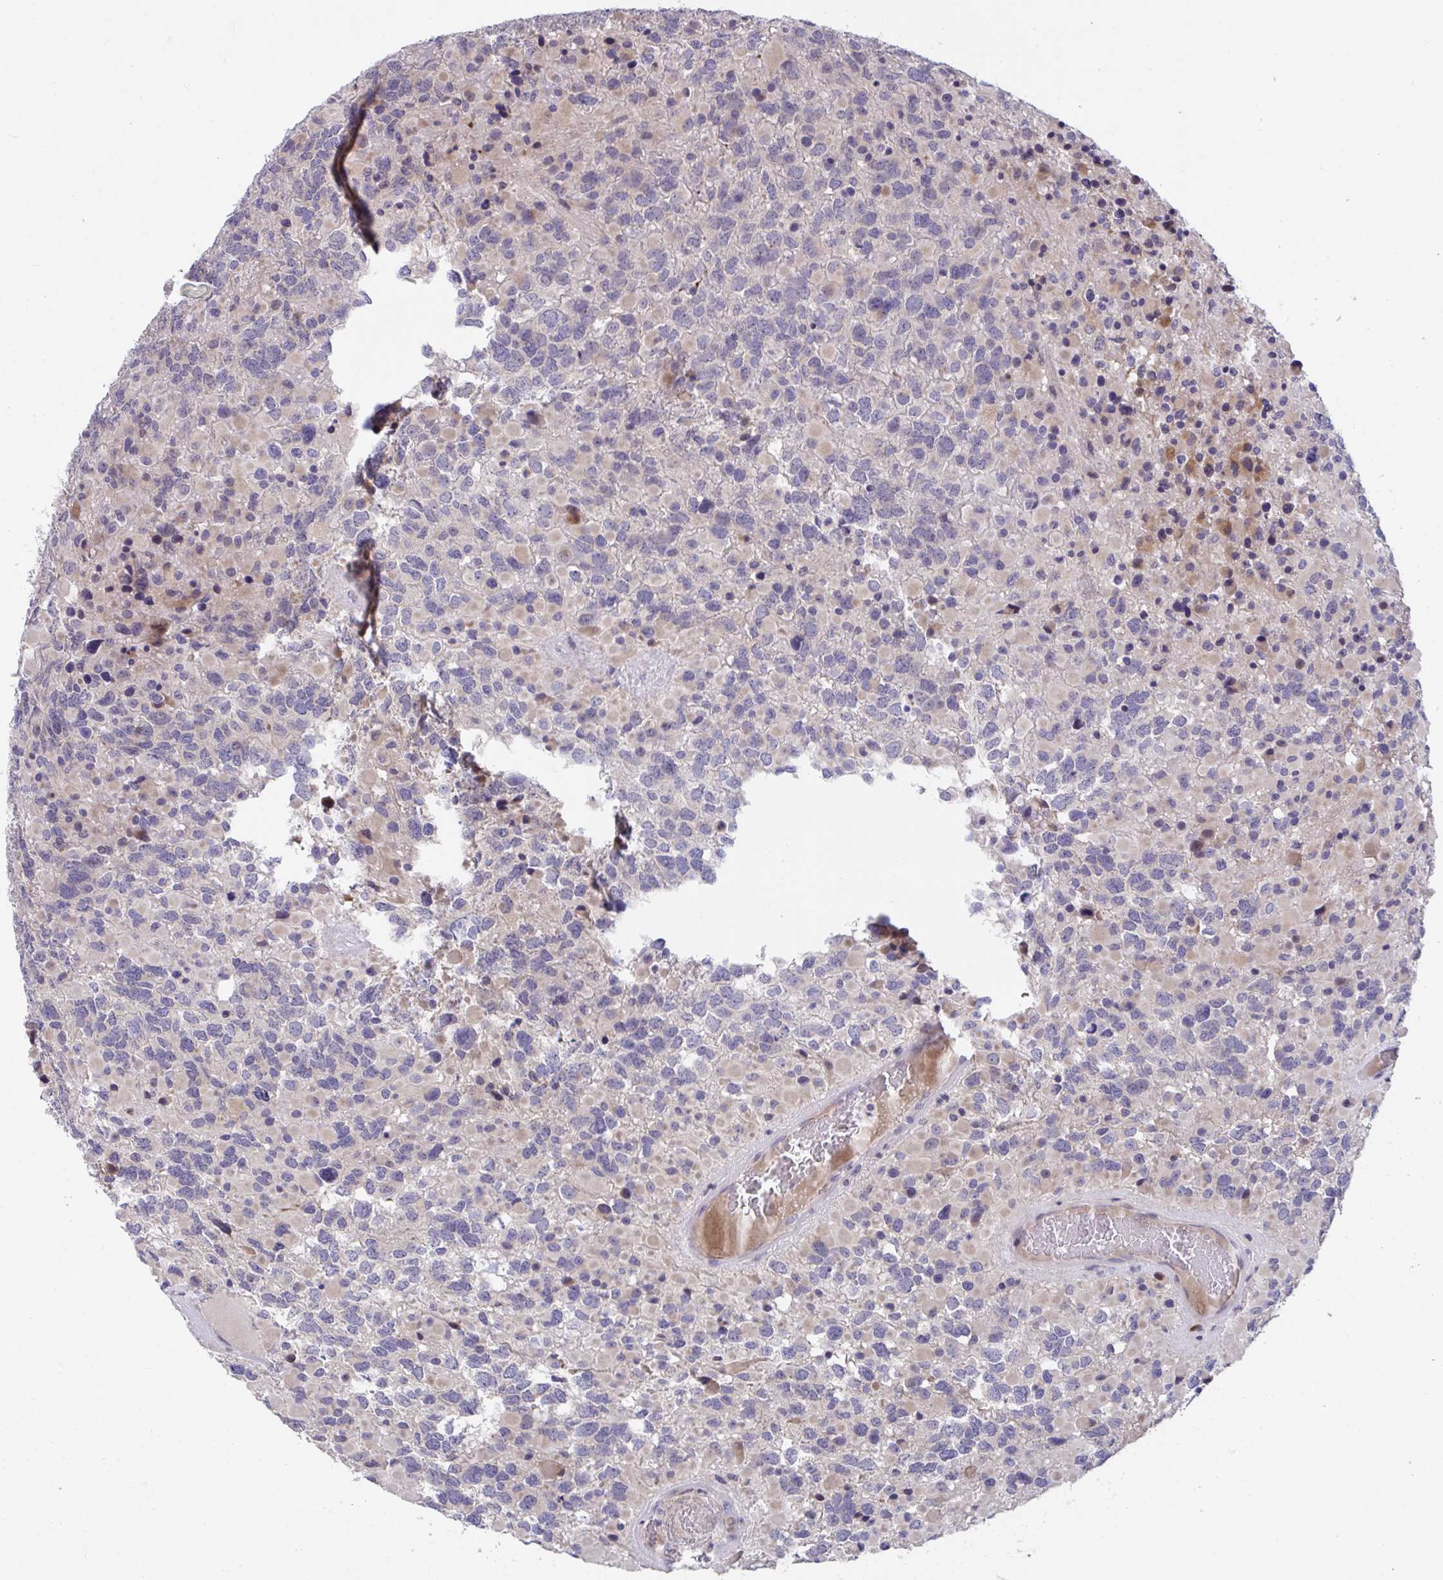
{"staining": {"intensity": "negative", "quantity": "none", "location": "none"}, "tissue": "glioma", "cell_type": "Tumor cells", "image_type": "cancer", "snomed": [{"axis": "morphology", "description": "Glioma, malignant, High grade"}, {"axis": "topography", "description": "Brain"}], "caption": "Immunohistochemistry (IHC) micrograph of human malignant glioma (high-grade) stained for a protein (brown), which shows no positivity in tumor cells. The staining is performed using DAB brown chromogen with nuclei counter-stained in using hematoxylin.", "gene": "SUSD4", "patient": {"sex": "female", "age": 40}}